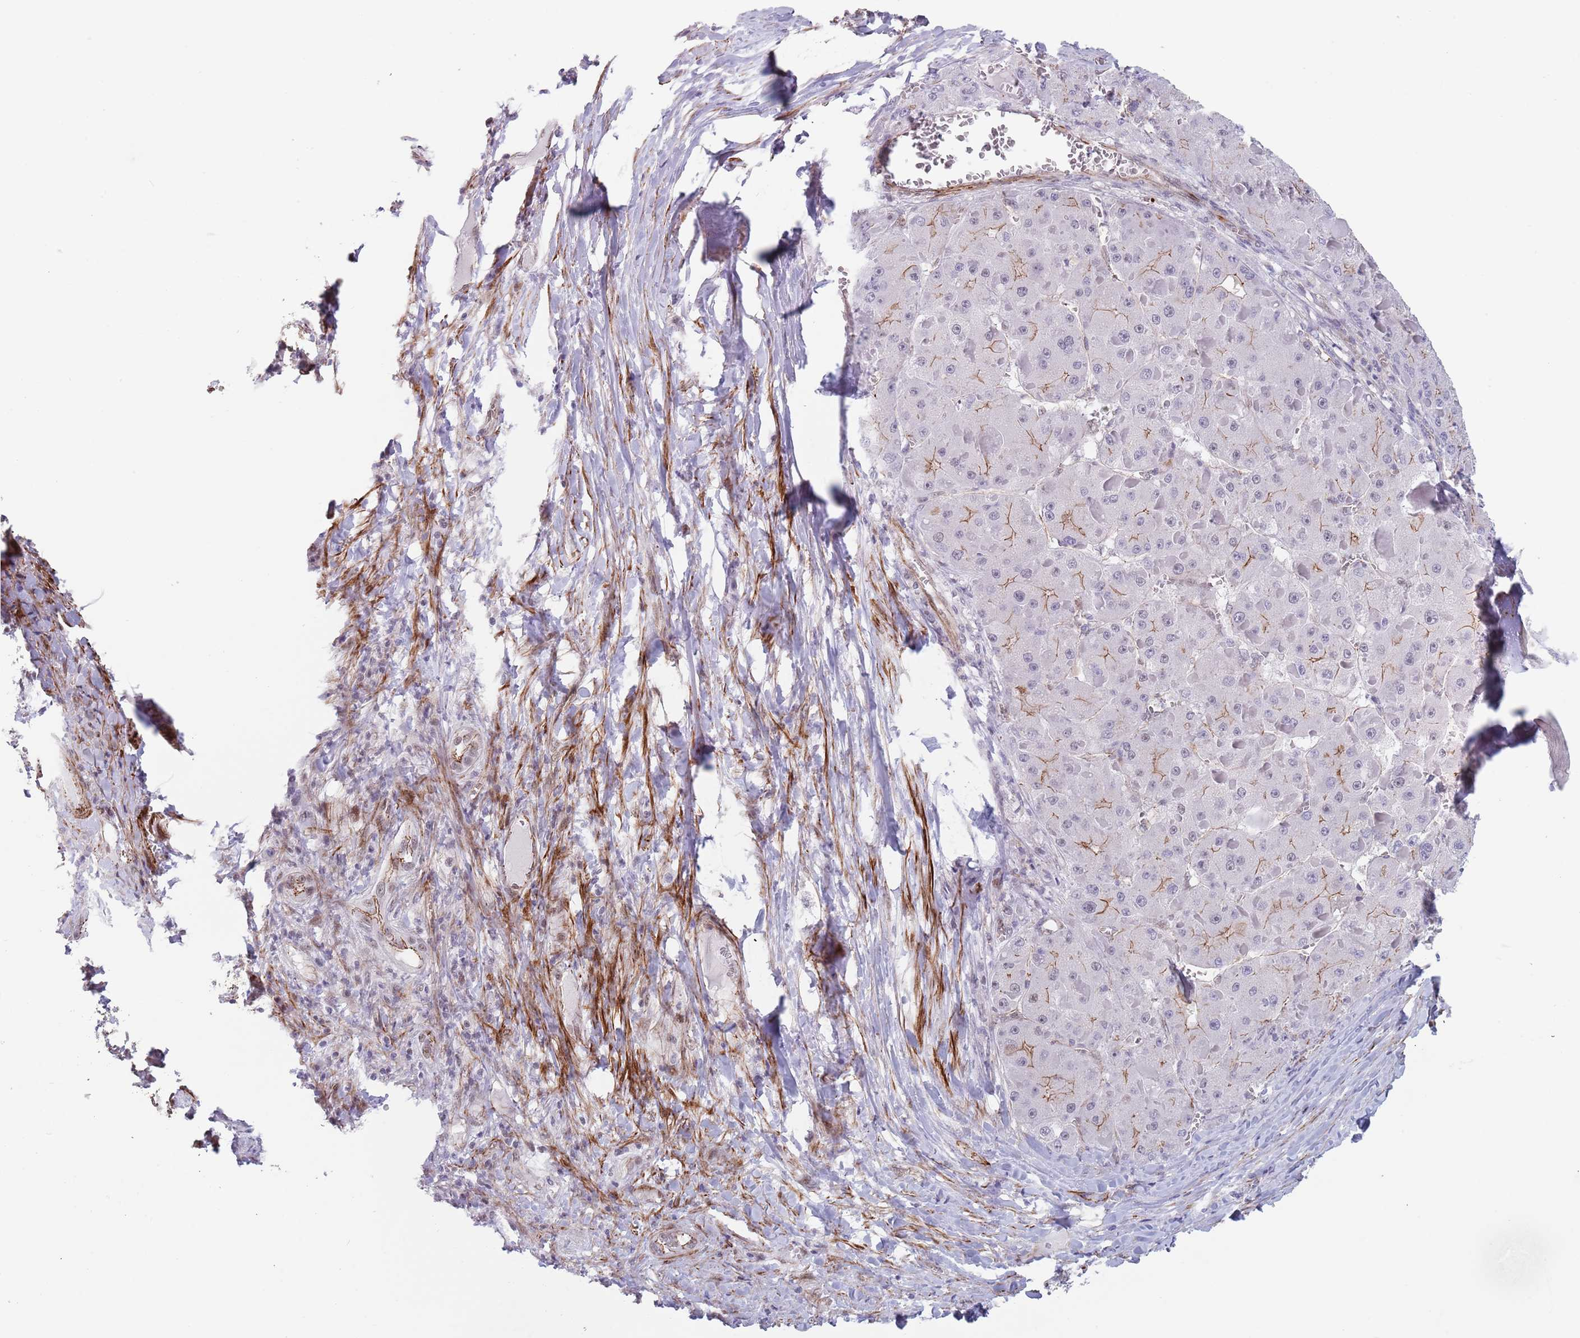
{"staining": {"intensity": "moderate", "quantity": "<25%", "location": "cytoplasmic/membranous"}, "tissue": "liver cancer", "cell_type": "Tumor cells", "image_type": "cancer", "snomed": [{"axis": "morphology", "description": "Carcinoma, Hepatocellular, NOS"}, {"axis": "topography", "description": "Liver"}], "caption": "IHC histopathology image of neoplastic tissue: human liver hepatocellular carcinoma stained using IHC exhibits low levels of moderate protein expression localized specifically in the cytoplasmic/membranous of tumor cells, appearing as a cytoplasmic/membranous brown color.", "gene": "OR5A2", "patient": {"sex": "female", "age": 73}}